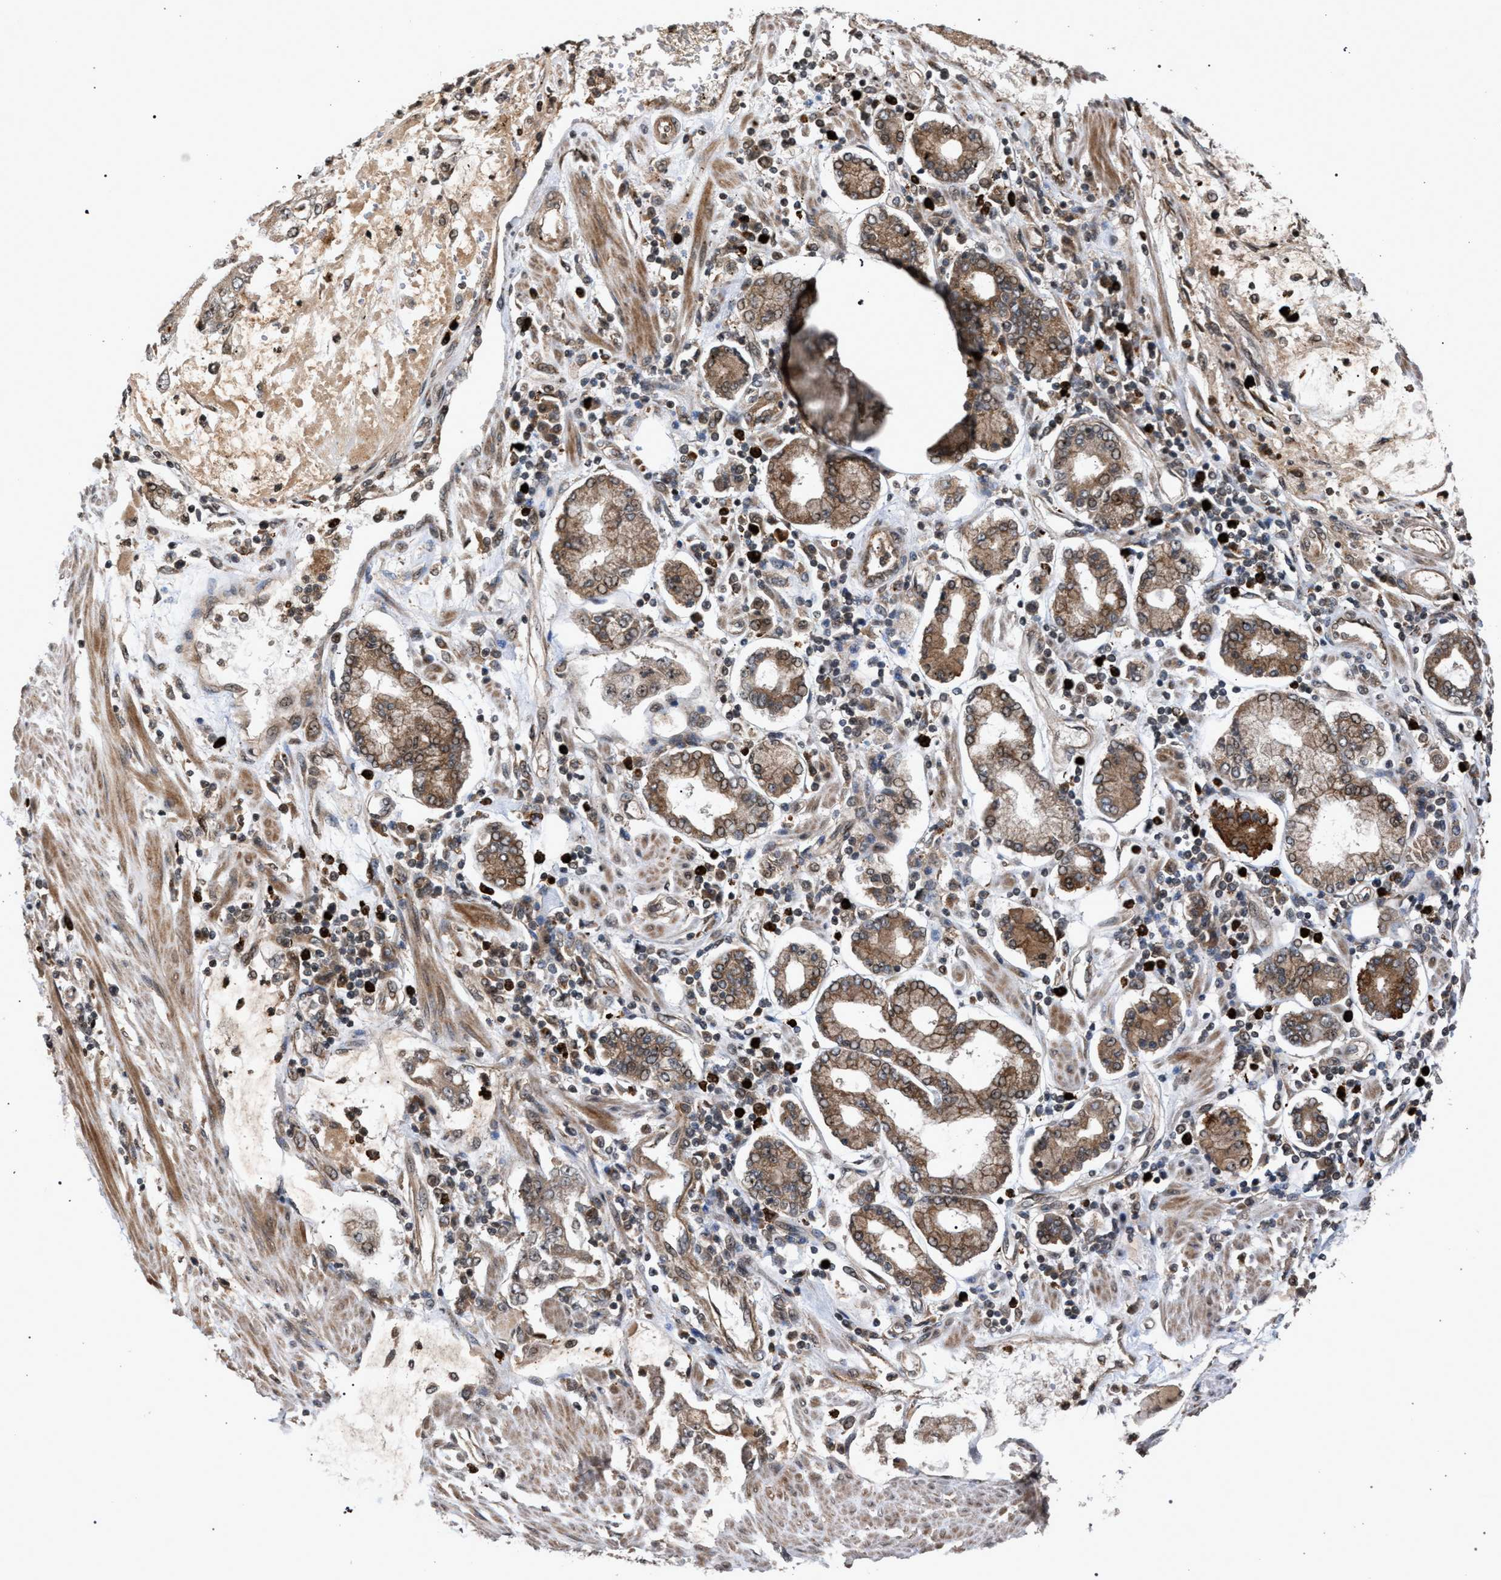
{"staining": {"intensity": "moderate", "quantity": ">75%", "location": "cytoplasmic/membranous"}, "tissue": "stomach cancer", "cell_type": "Tumor cells", "image_type": "cancer", "snomed": [{"axis": "morphology", "description": "Adenocarcinoma, NOS"}, {"axis": "topography", "description": "Stomach"}], "caption": "Immunohistochemistry of human stomach cancer exhibits medium levels of moderate cytoplasmic/membranous positivity in about >75% of tumor cells.", "gene": "IRAK4", "patient": {"sex": "male", "age": 76}}